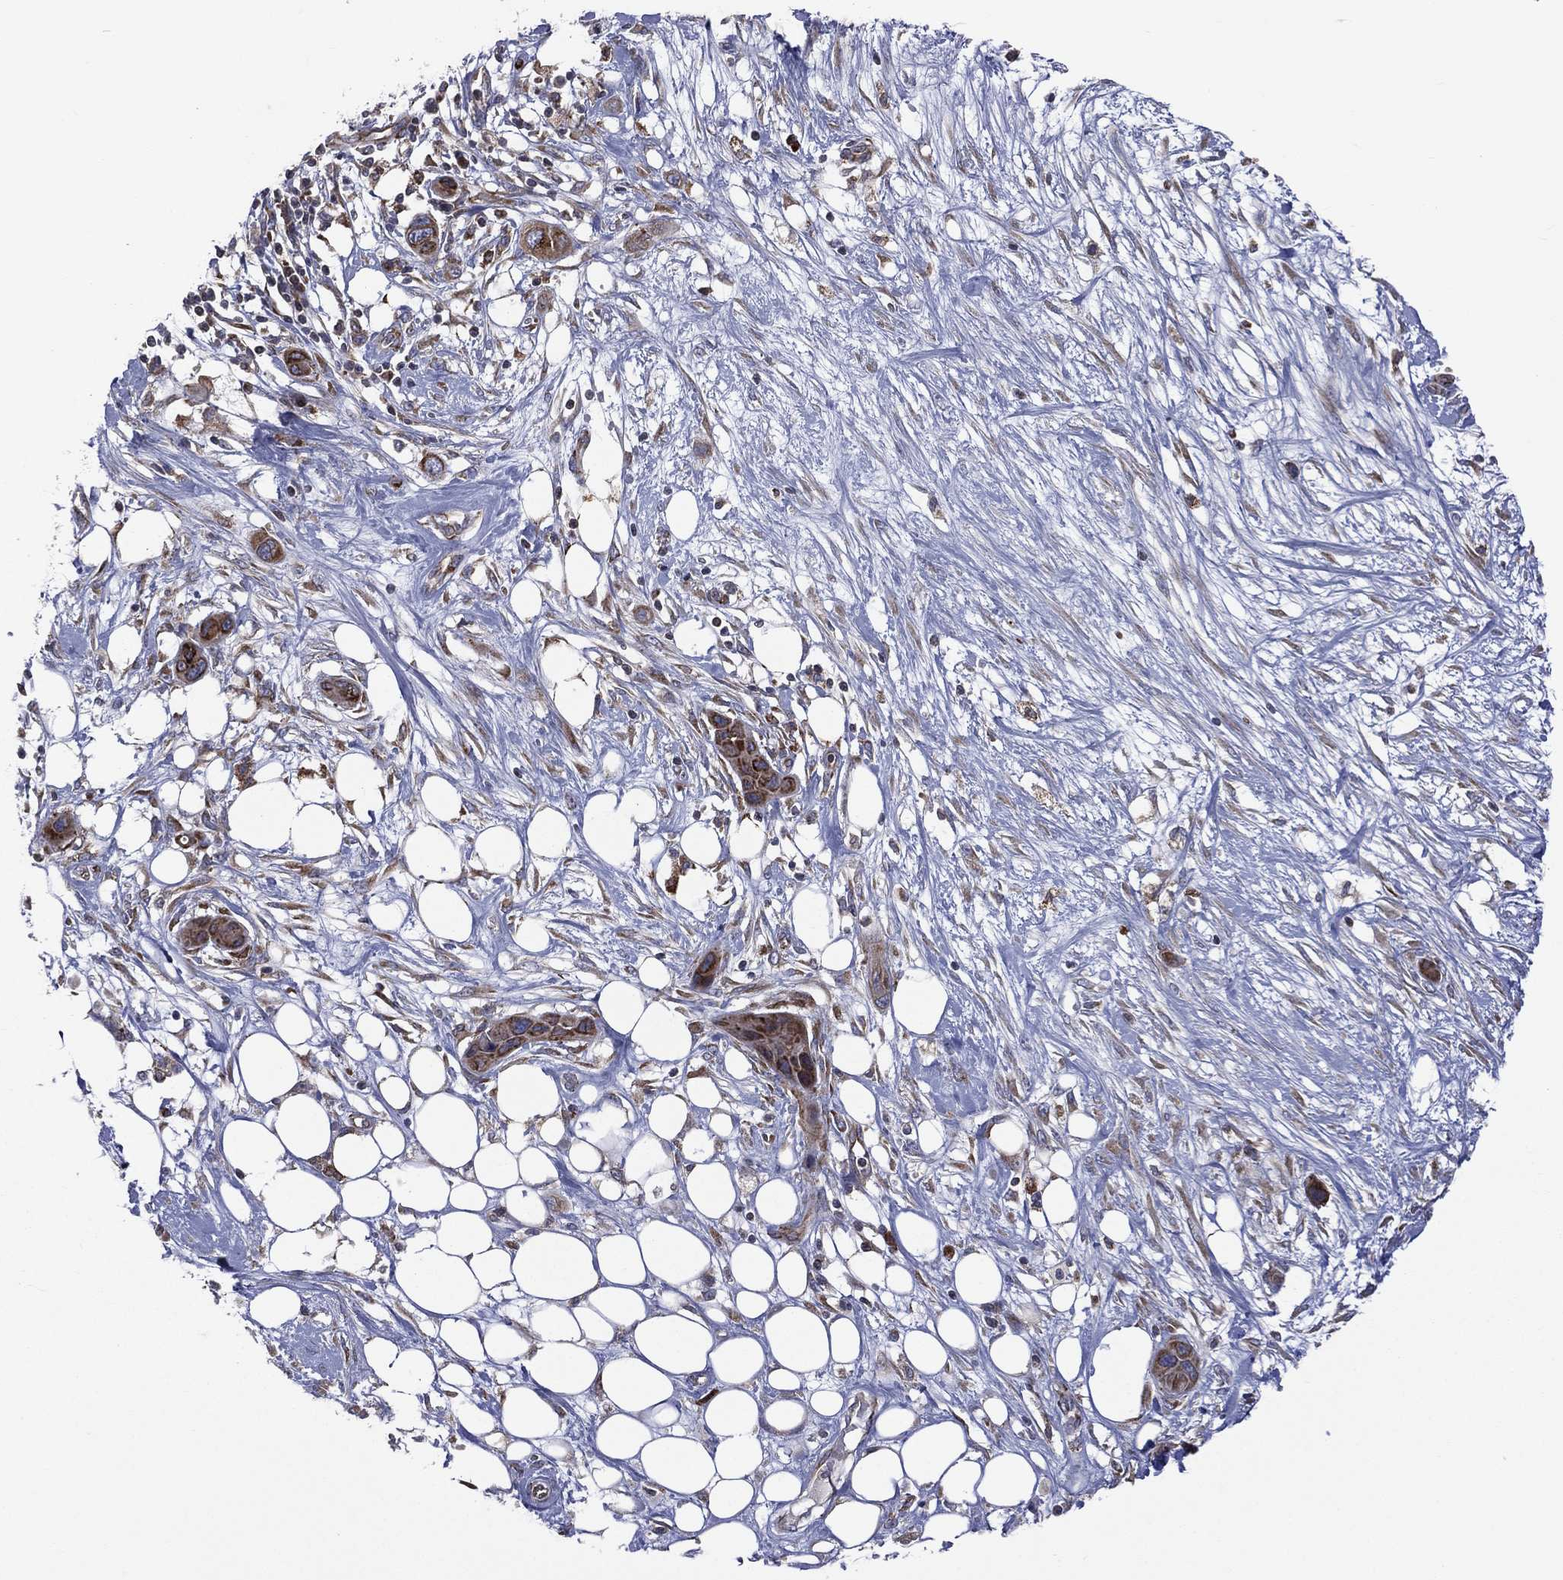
{"staining": {"intensity": "strong", "quantity": "25%-75%", "location": "cytoplasmic/membranous"}, "tissue": "skin cancer", "cell_type": "Tumor cells", "image_type": "cancer", "snomed": [{"axis": "morphology", "description": "Squamous cell carcinoma, NOS"}, {"axis": "topography", "description": "Skin"}], "caption": "Skin squamous cell carcinoma tissue displays strong cytoplasmic/membranous positivity in approximately 25%-75% of tumor cells, visualized by immunohistochemistry. The protein of interest is stained brown, and the nuclei are stained in blue (DAB (3,3'-diaminobenzidine) IHC with brightfield microscopy, high magnification).", "gene": "C20orf96", "patient": {"sex": "male", "age": 79}}